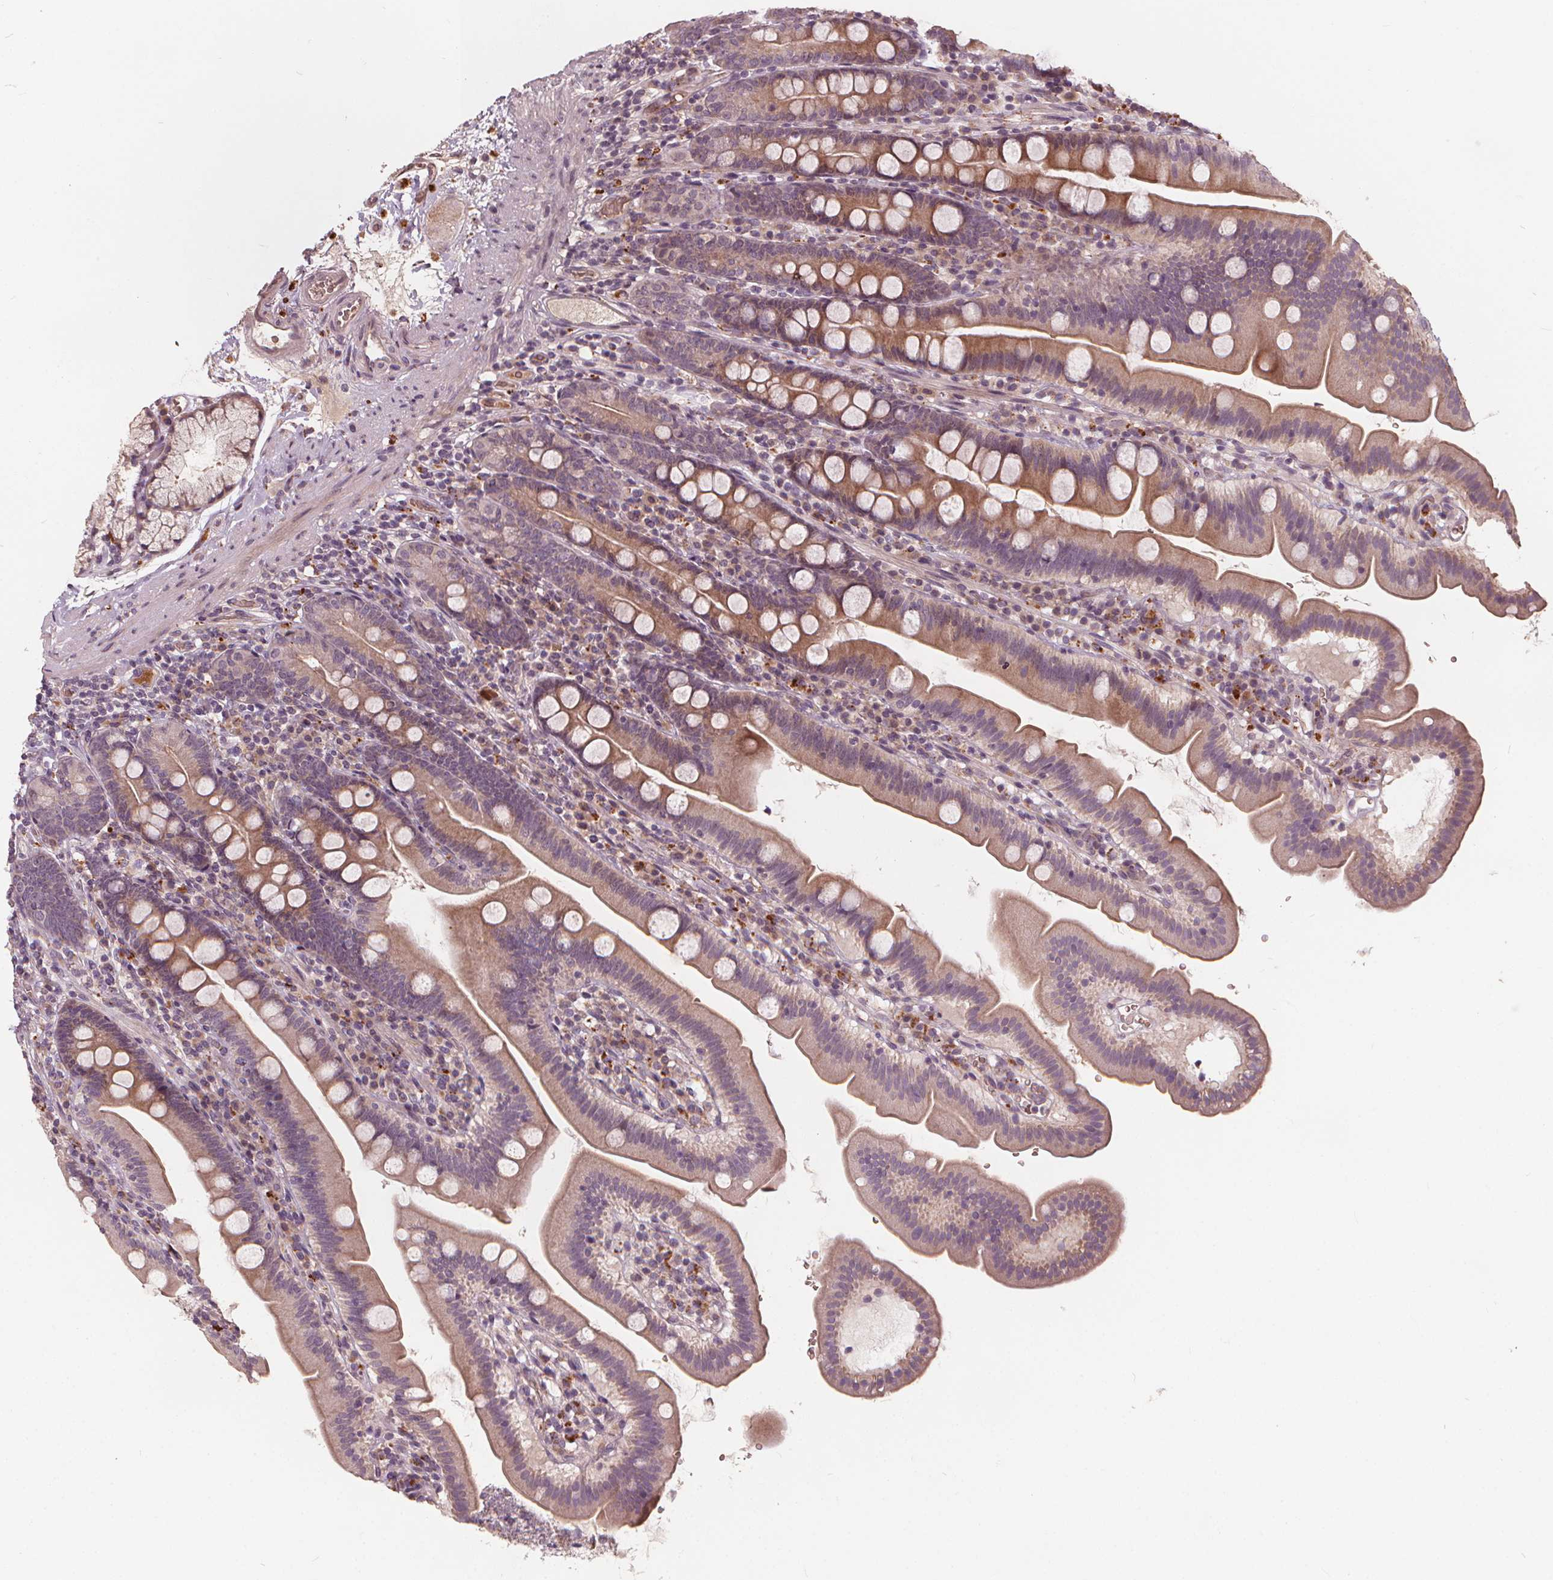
{"staining": {"intensity": "moderate", "quantity": "25%-75%", "location": "cytoplasmic/membranous"}, "tissue": "duodenum", "cell_type": "Glandular cells", "image_type": "normal", "snomed": [{"axis": "morphology", "description": "Normal tissue, NOS"}, {"axis": "topography", "description": "Duodenum"}], "caption": "There is medium levels of moderate cytoplasmic/membranous staining in glandular cells of benign duodenum, as demonstrated by immunohistochemical staining (brown color).", "gene": "IPO13", "patient": {"sex": "female", "age": 67}}